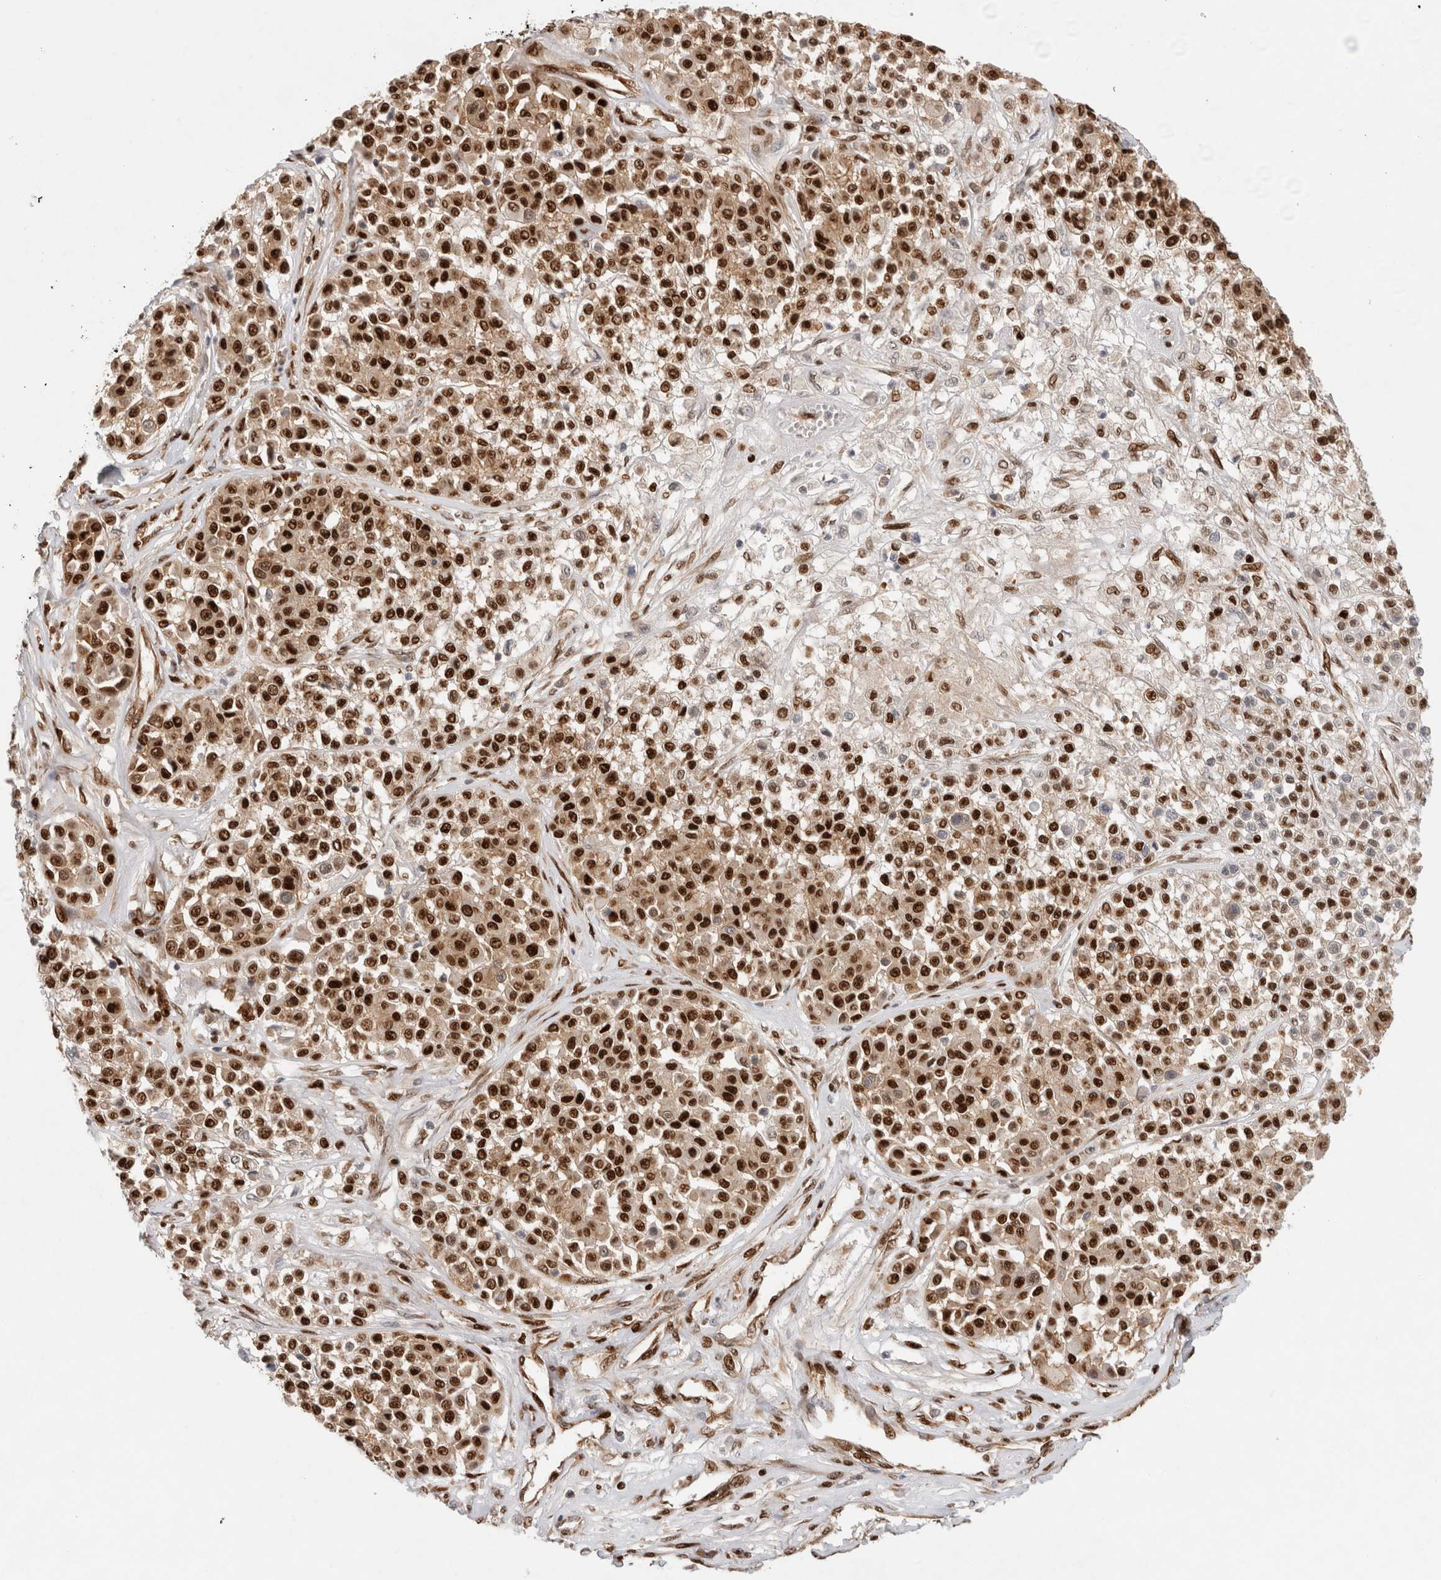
{"staining": {"intensity": "strong", "quantity": ">75%", "location": "nuclear"}, "tissue": "melanoma", "cell_type": "Tumor cells", "image_type": "cancer", "snomed": [{"axis": "morphology", "description": "Malignant melanoma, Metastatic site"}, {"axis": "topography", "description": "Soft tissue"}], "caption": "Immunohistochemistry (IHC) photomicrograph of neoplastic tissue: melanoma stained using immunohistochemistry exhibits high levels of strong protein expression localized specifically in the nuclear of tumor cells, appearing as a nuclear brown color.", "gene": "TCF4", "patient": {"sex": "male", "age": 41}}